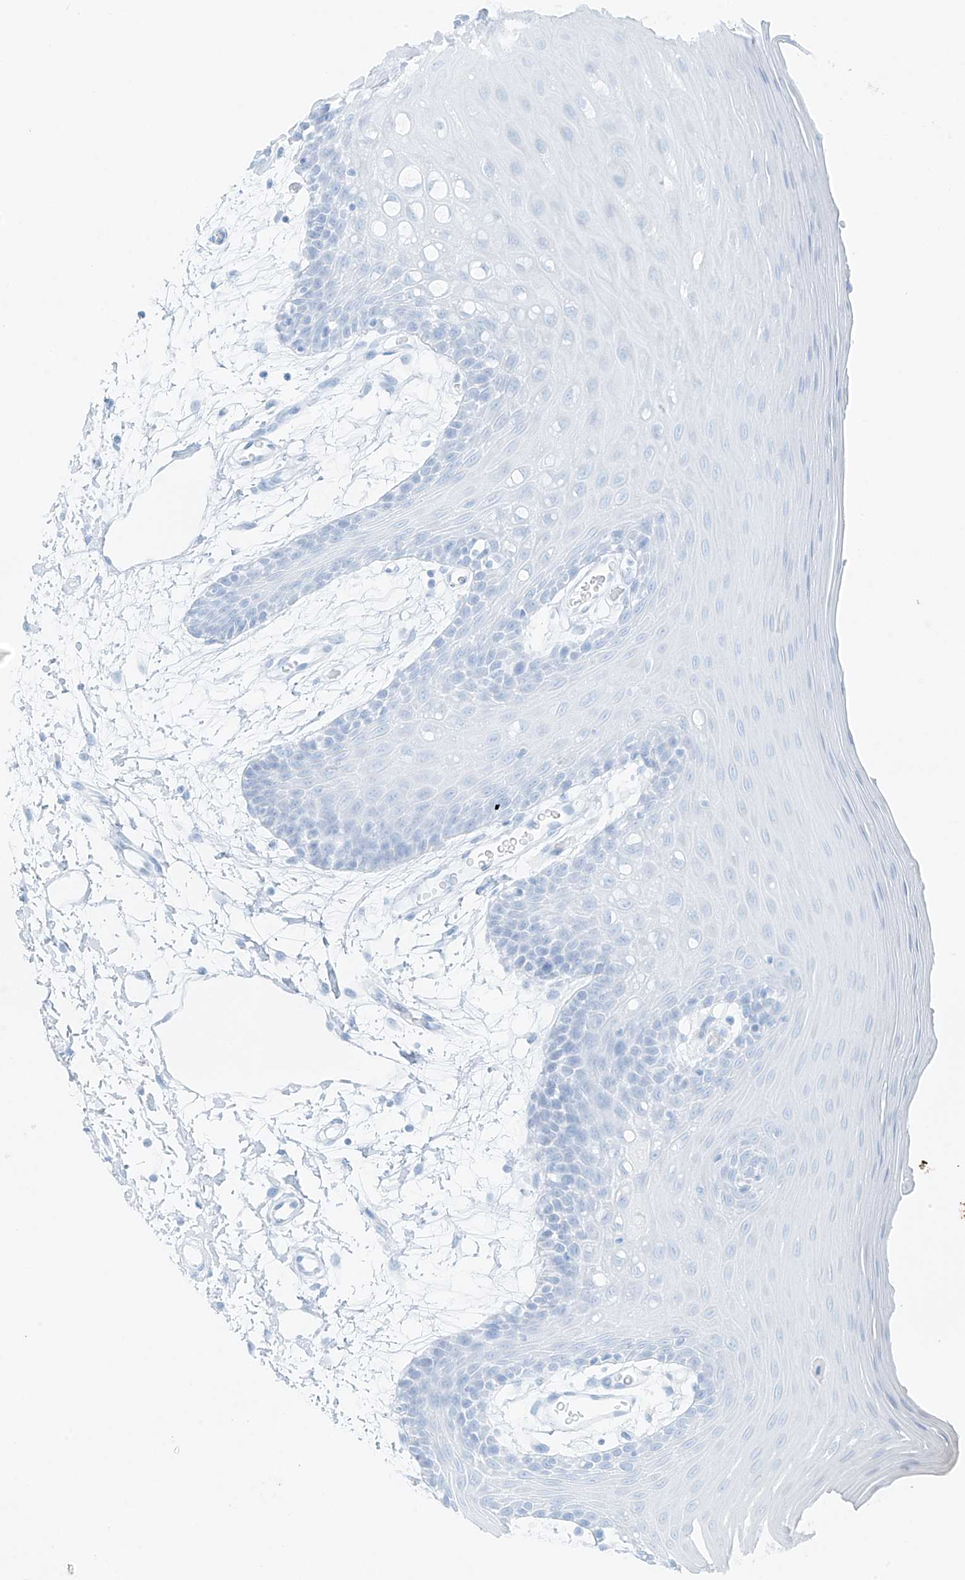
{"staining": {"intensity": "weak", "quantity": "<25%", "location": "cytoplasmic/membranous"}, "tissue": "oral mucosa", "cell_type": "Squamous epithelial cells", "image_type": "normal", "snomed": [{"axis": "morphology", "description": "Normal tissue, NOS"}, {"axis": "topography", "description": "Skeletal muscle"}, {"axis": "topography", "description": "Oral tissue"}, {"axis": "topography", "description": "Salivary gland"}, {"axis": "topography", "description": "Peripheral nerve tissue"}], "caption": "IHC micrograph of normal oral mucosa: oral mucosa stained with DAB (3,3'-diaminobenzidine) reveals no significant protein staining in squamous epithelial cells. The staining was performed using DAB to visualize the protein expression in brown, while the nuclei were stained in blue with hematoxylin (Magnification: 20x).", "gene": "FSTL1", "patient": {"sex": "male", "age": 54}}